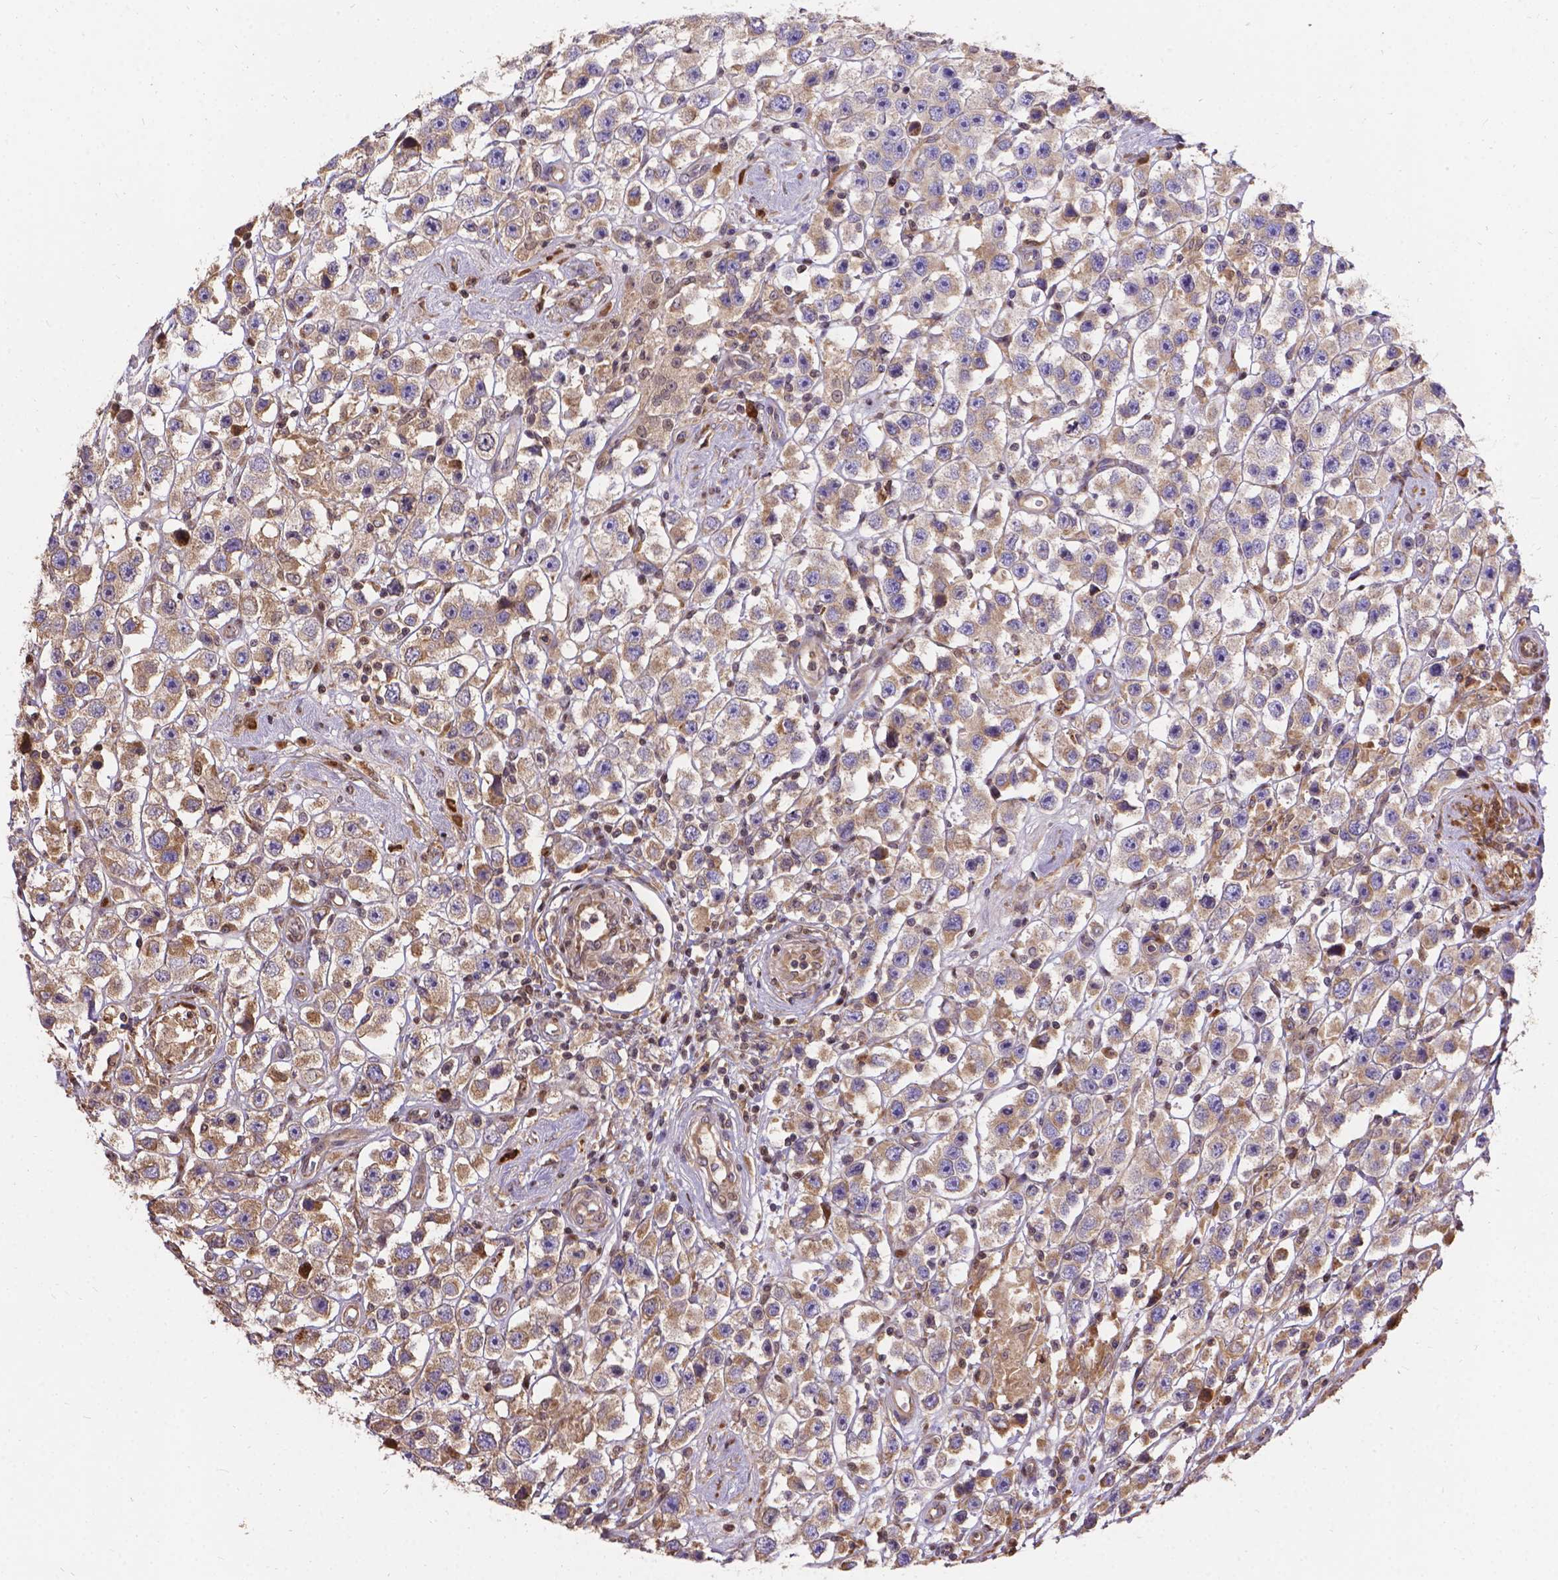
{"staining": {"intensity": "weak", "quantity": ">75%", "location": "cytoplasmic/membranous"}, "tissue": "testis cancer", "cell_type": "Tumor cells", "image_type": "cancer", "snomed": [{"axis": "morphology", "description": "Seminoma, NOS"}, {"axis": "topography", "description": "Testis"}], "caption": "Brown immunohistochemical staining in seminoma (testis) reveals weak cytoplasmic/membranous expression in about >75% of tumor cells.", "gene": "DENND6A", "patient": {"sex": "male", "age": 45}}